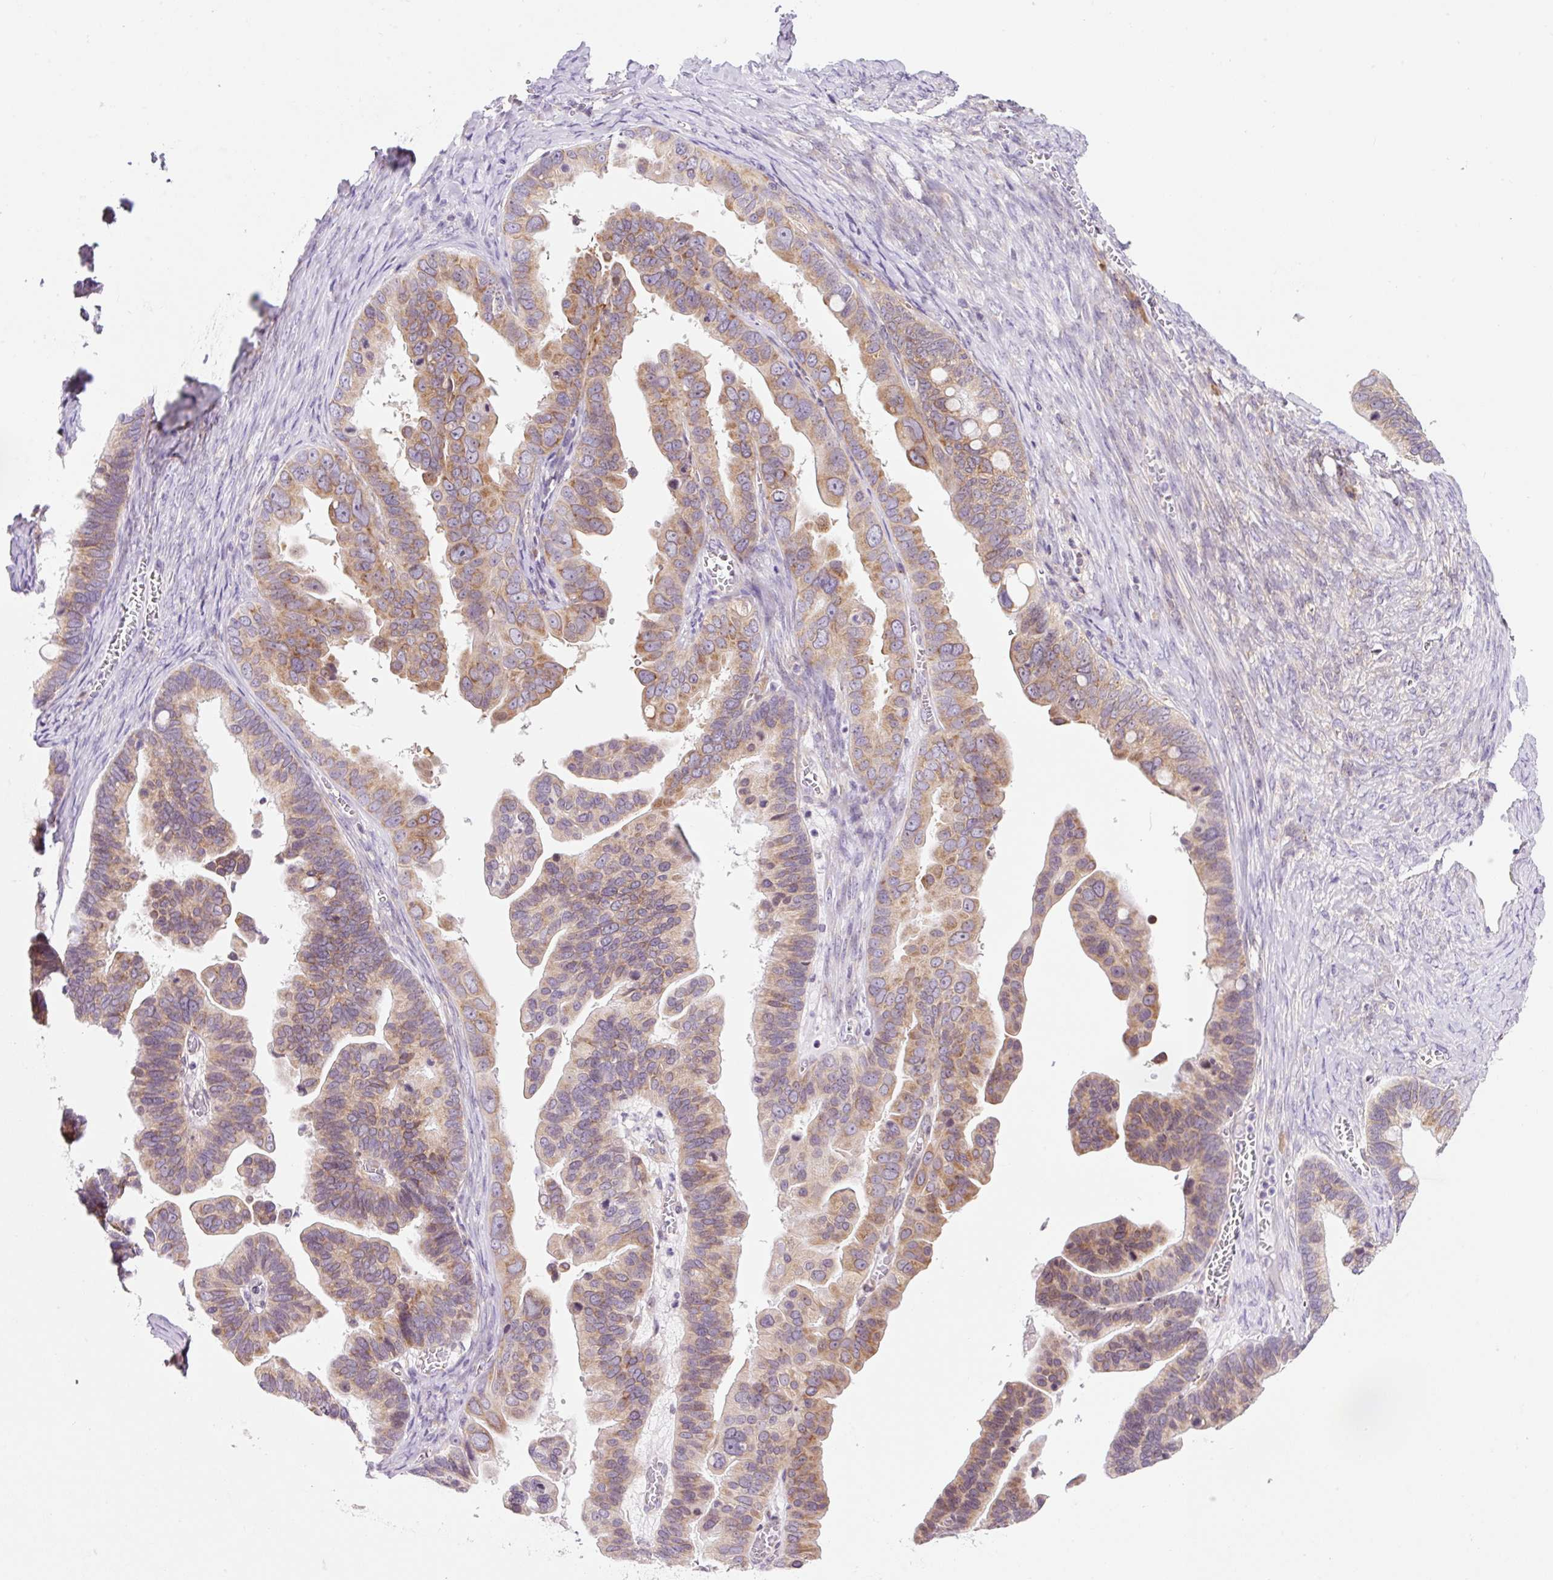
{"staining": {"intensity": "moderate", "quantity": ">75%", "location": "cytoplasmic/membranous"}, "tissue": "ovarian cancer", "cell_type": "Tumor cells", "image_type": "cancer", "snomed": [{"axis": "morphology", "description": "Cystadenocarcinoma, serous, NOS"}, {"axis": "topography", "description": "Ovary"}], "caption": "Serous cystadenocarcinoma (ovarian) stained for a protein demonstrates moderate cytoplasmic/membranous positivity in tumor cells. The staining was performed using DAB (3,3'-diaminobenzidine), with brown indicating positive protein expression. Nuclei are stained blue with hematoxylin.", "gene": "RPL41", "patient": {"sex": "female", "age": 56}}